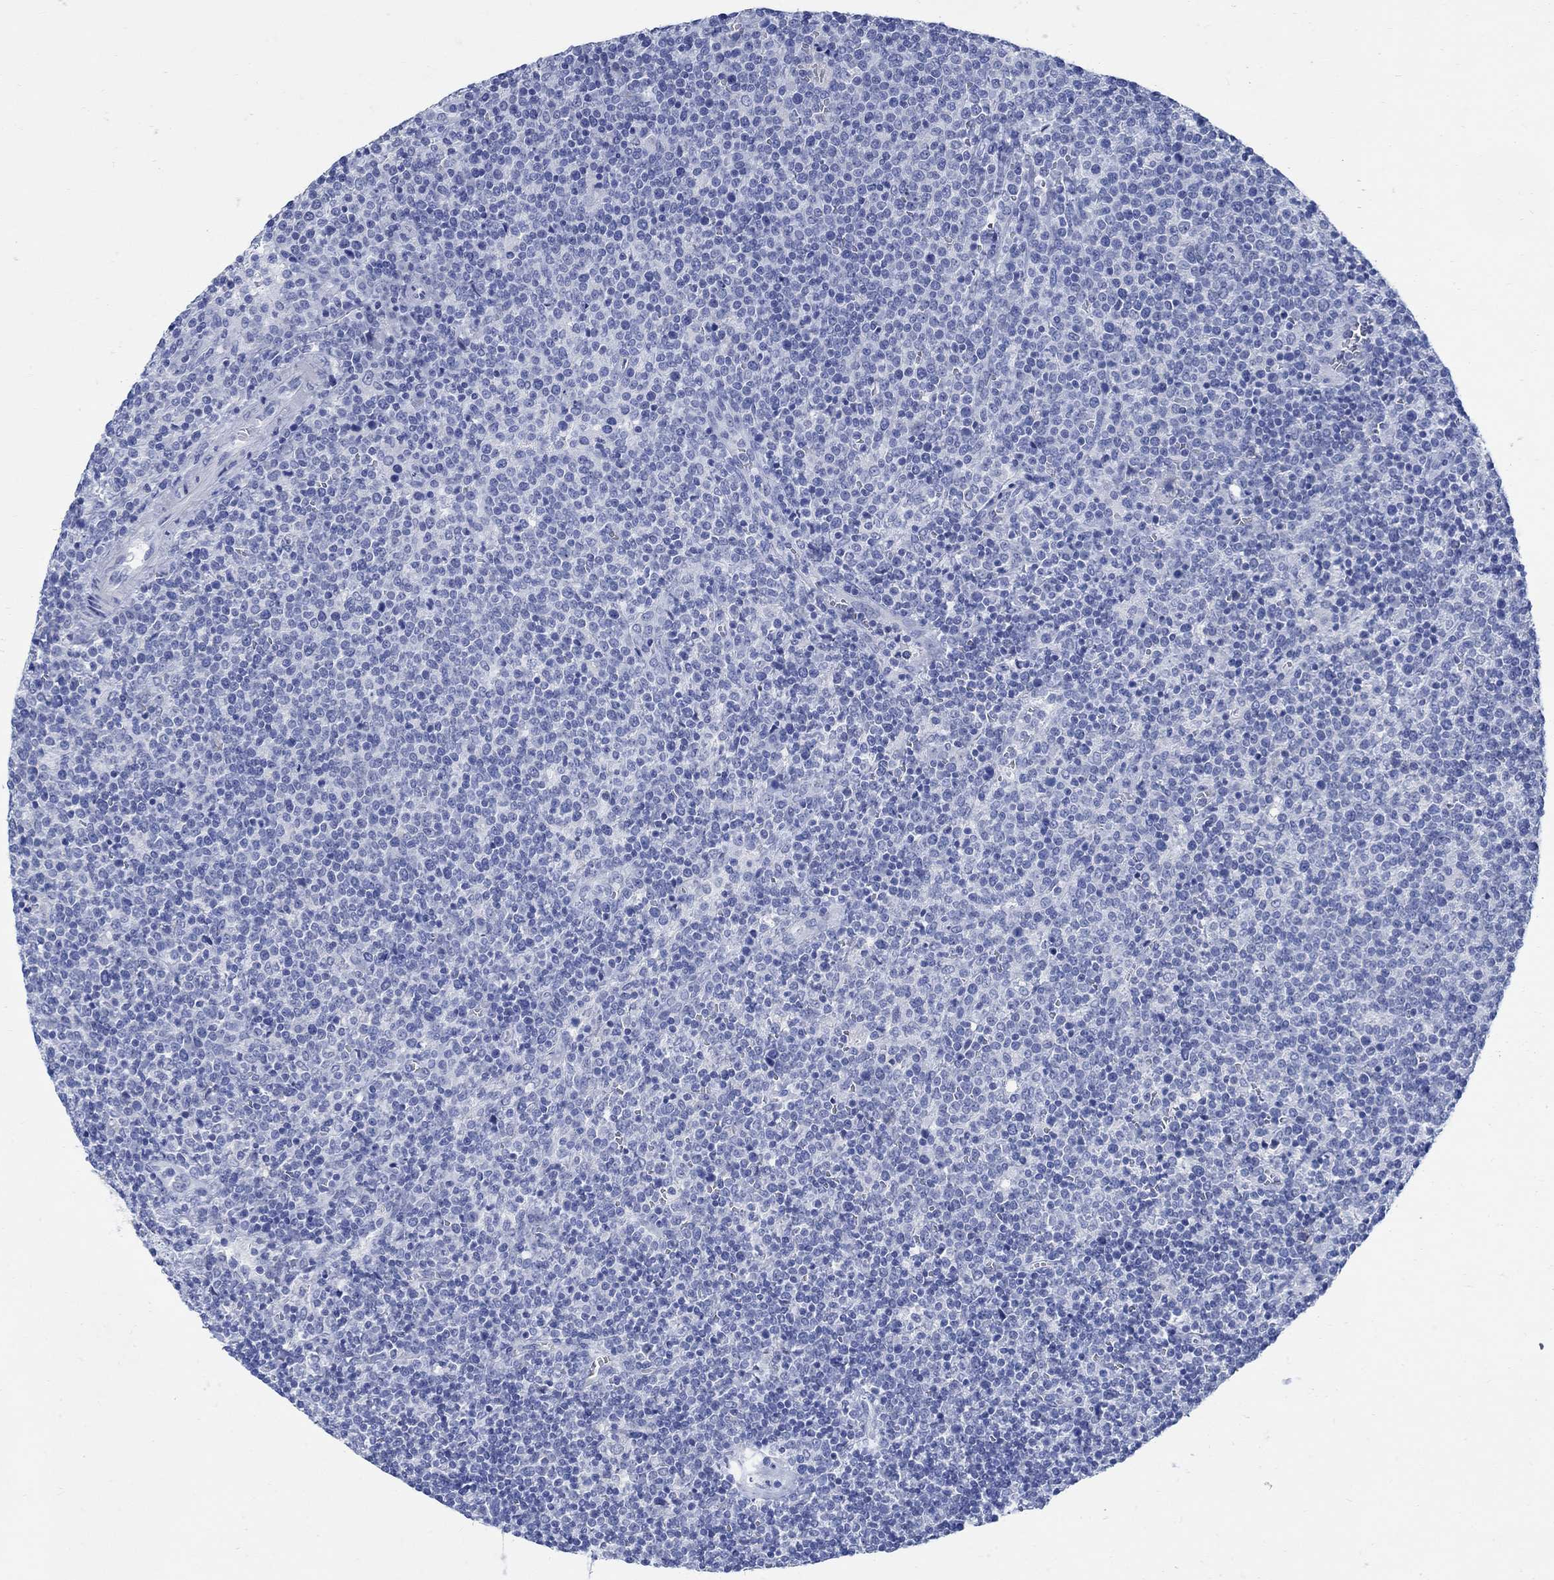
{"staining": {"intensity": "negative", "quantity": "none", "location": "none"}, "tissue": "lymphoma", "cell_type": "Tumor cells", "image_type": "cancer", "snomed": [{"axis": "morphology", "description": "Malignant lymphoma, non-Hodgkin's type, High grade"}, {"axis": "topography", "description": "Lymph node"}], "caption": "An IHC histopathology image of malignant lymphoma, non-Hodgkin's type (high-grade) is shown. There is no staining in tumor cells of malignant lymphoma, non-Hodgkin's type (high-grade).", "gene": "CAMK2N1", "patient": {"sex": "male", "age": 61}}